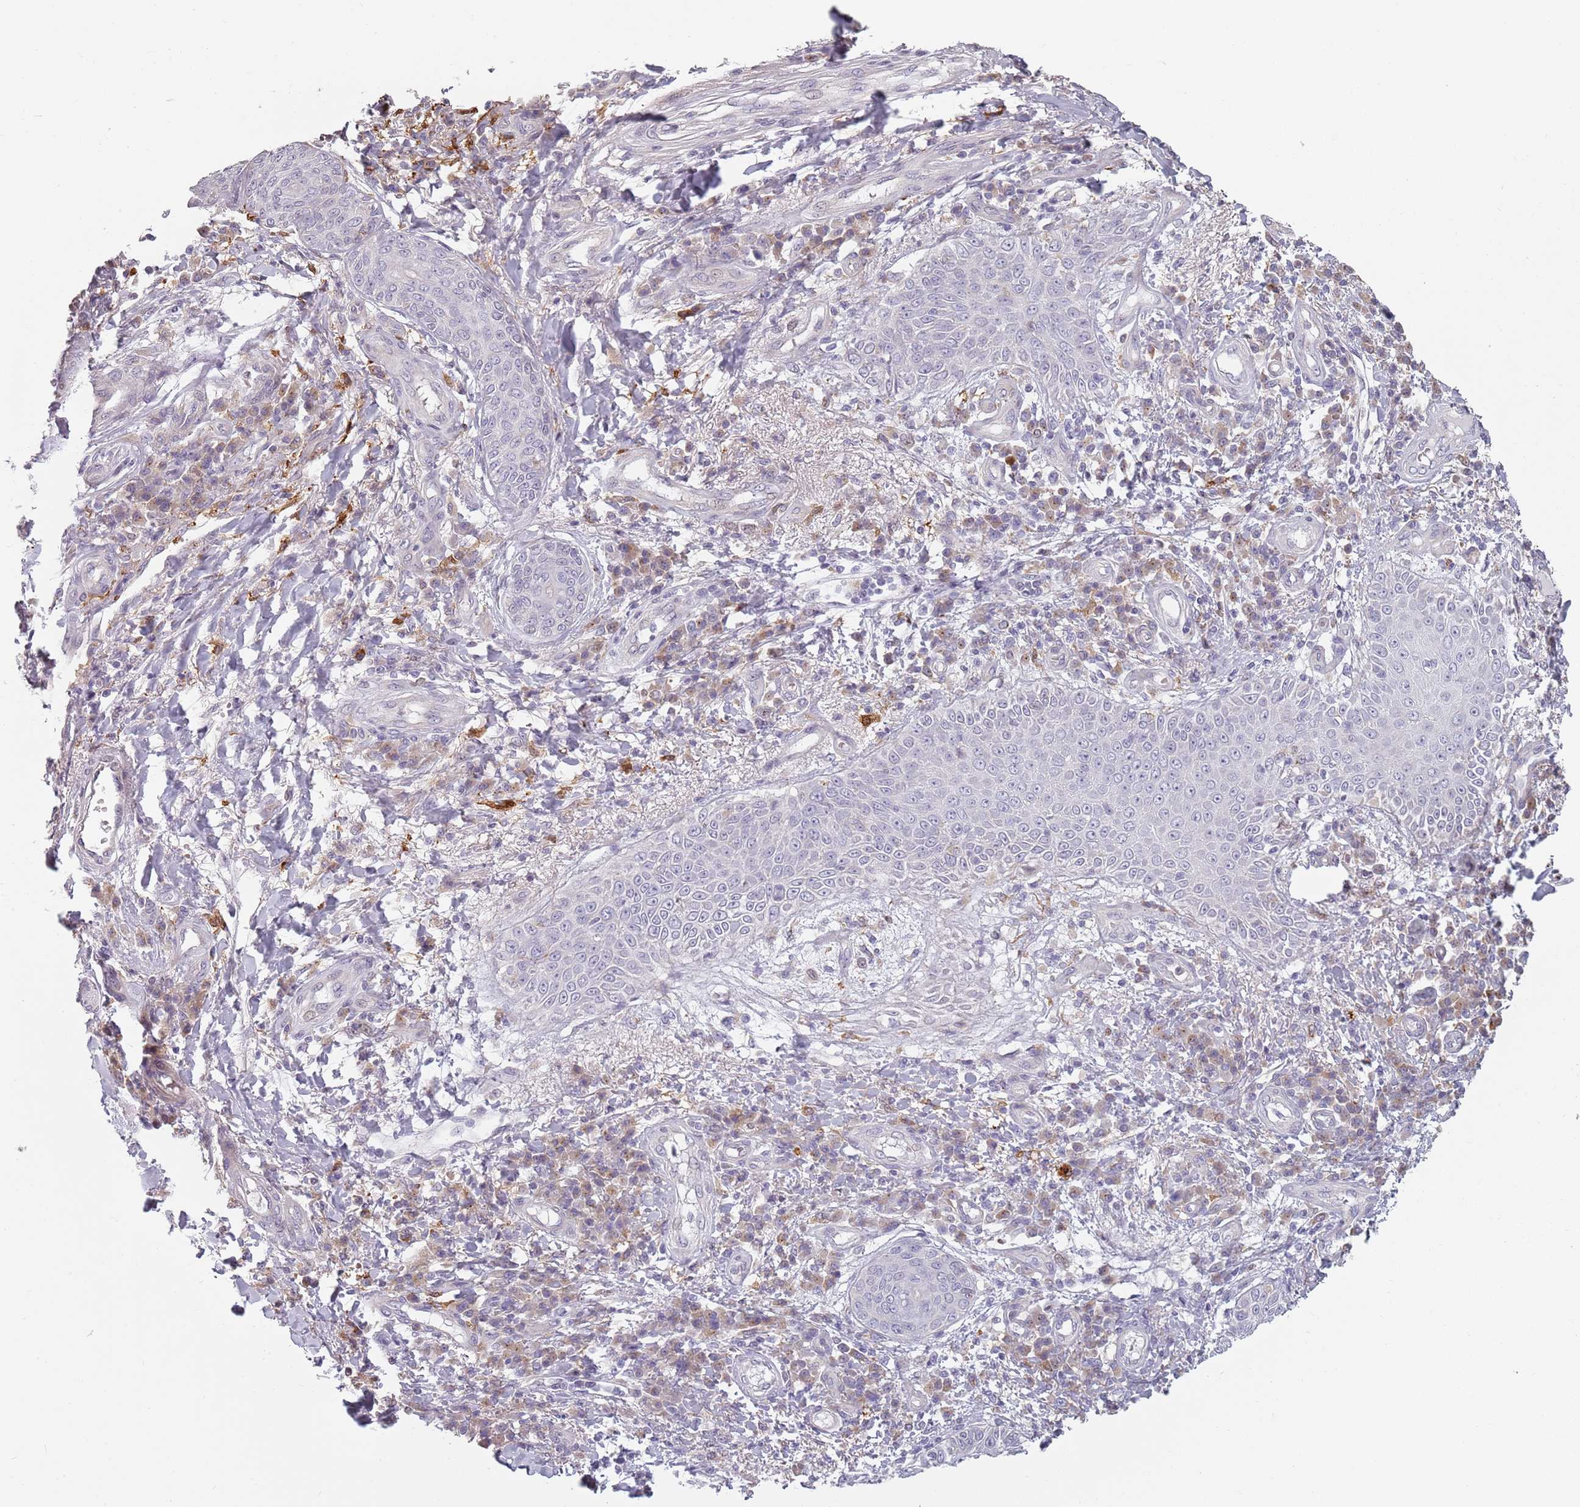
{"staining": {"intensity": "negative", "quantity": "none", "location": "none"}, "tissue": "skin cancer", "cell_type": "Tumor cells", "image_type": "cancer", "snomed": [{"axis": "morphology", "description": "Squamous cell carcinoma, NOS"}, {"axis": "topography", "description": "Skin"}], "caption": "Tumor cells show no significant expression in skin cancer.", "gene": "CC2D2B", "patient": {"sex": "male", "age": 70}}